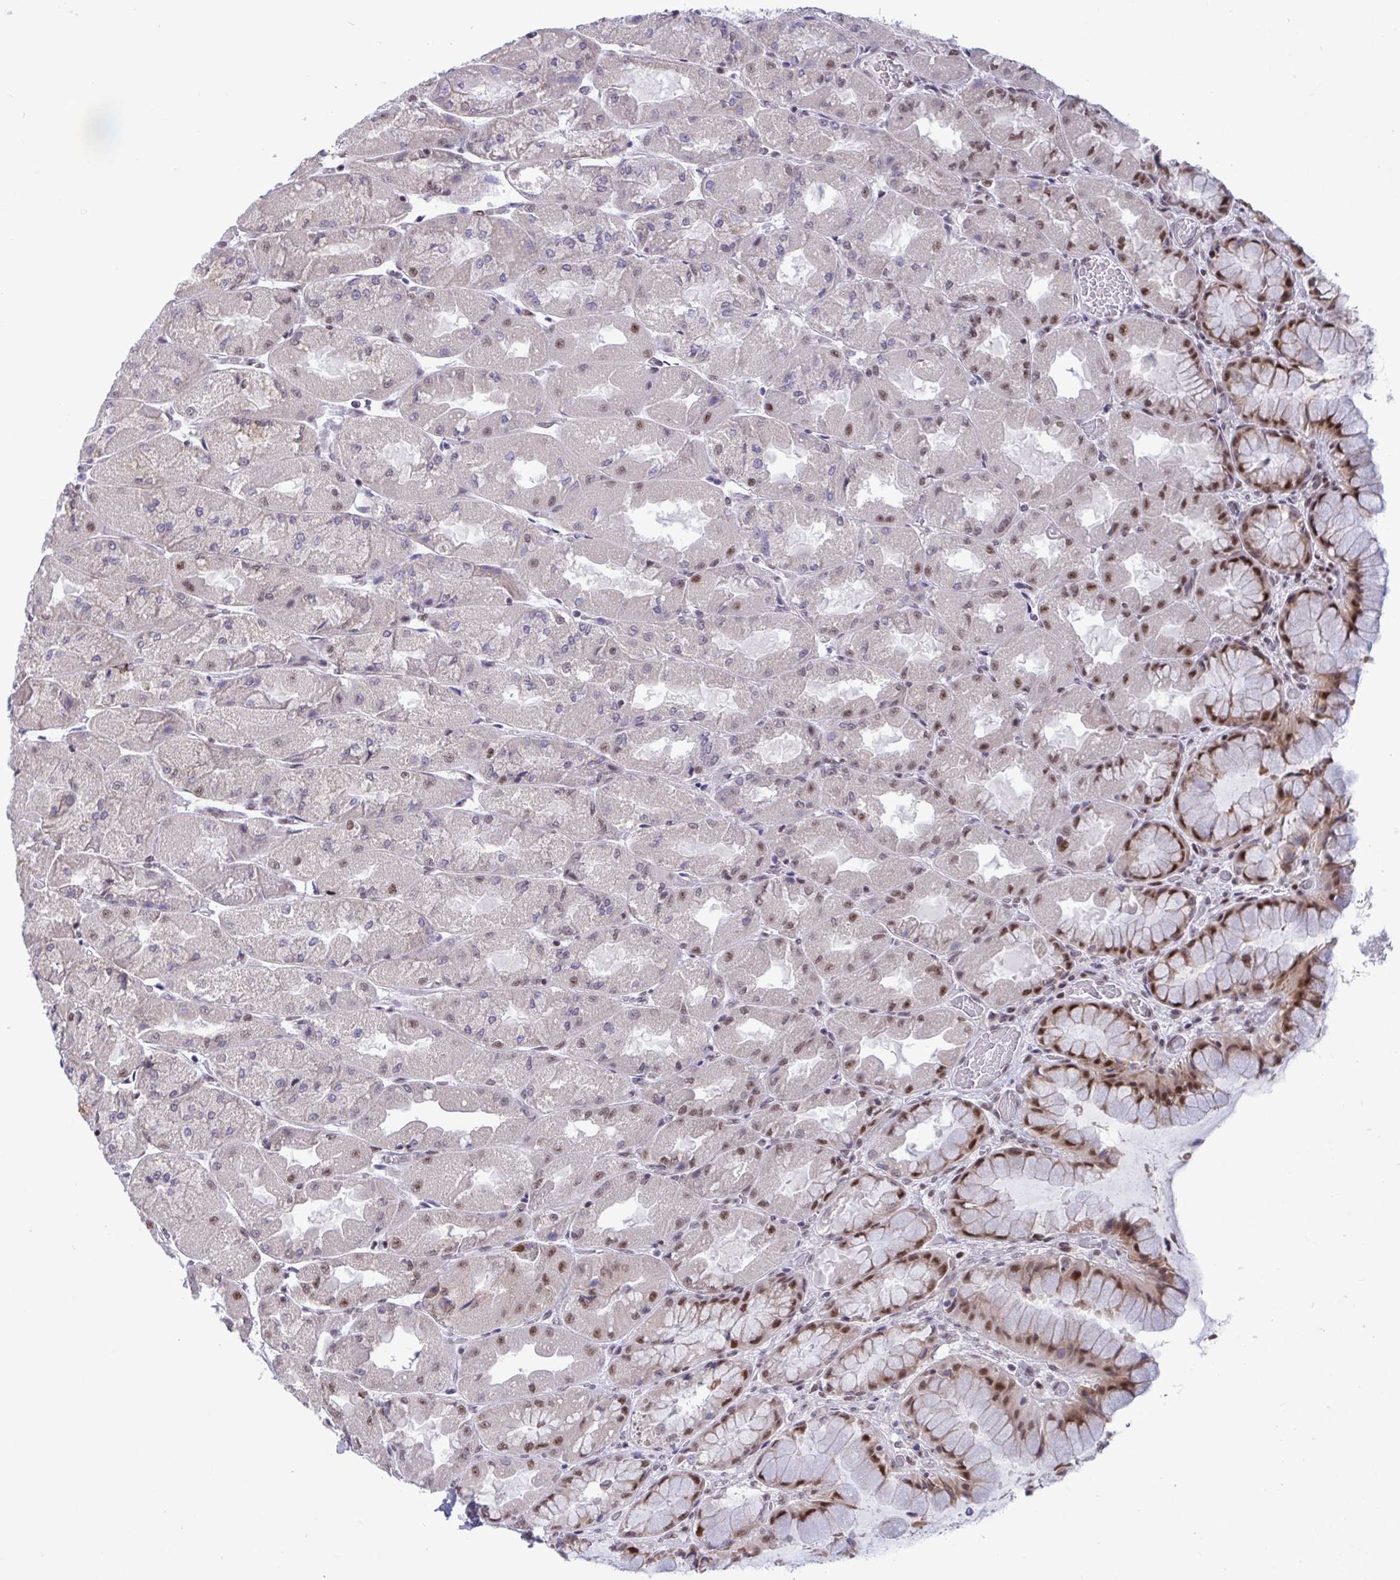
{"staining": {"intensity": "moderate", "quantity": "25%-75%", "location": "nuclear"}, "tissue": "stomach", "cell_type": "Glandular cells", "image_type": "normal", "snomed": [{"axis": "morphology", "description": "Normal tissue, NOS"}, {"axis": "topography", "description": "Stomach"}], "caption": "Glandular cells show medium levels of moderate nuclear expression in about 25%-75% of cells in unremarkable human stomach.", "gene": "WBP11", "patient": {"sex": "female", "age": 61}}